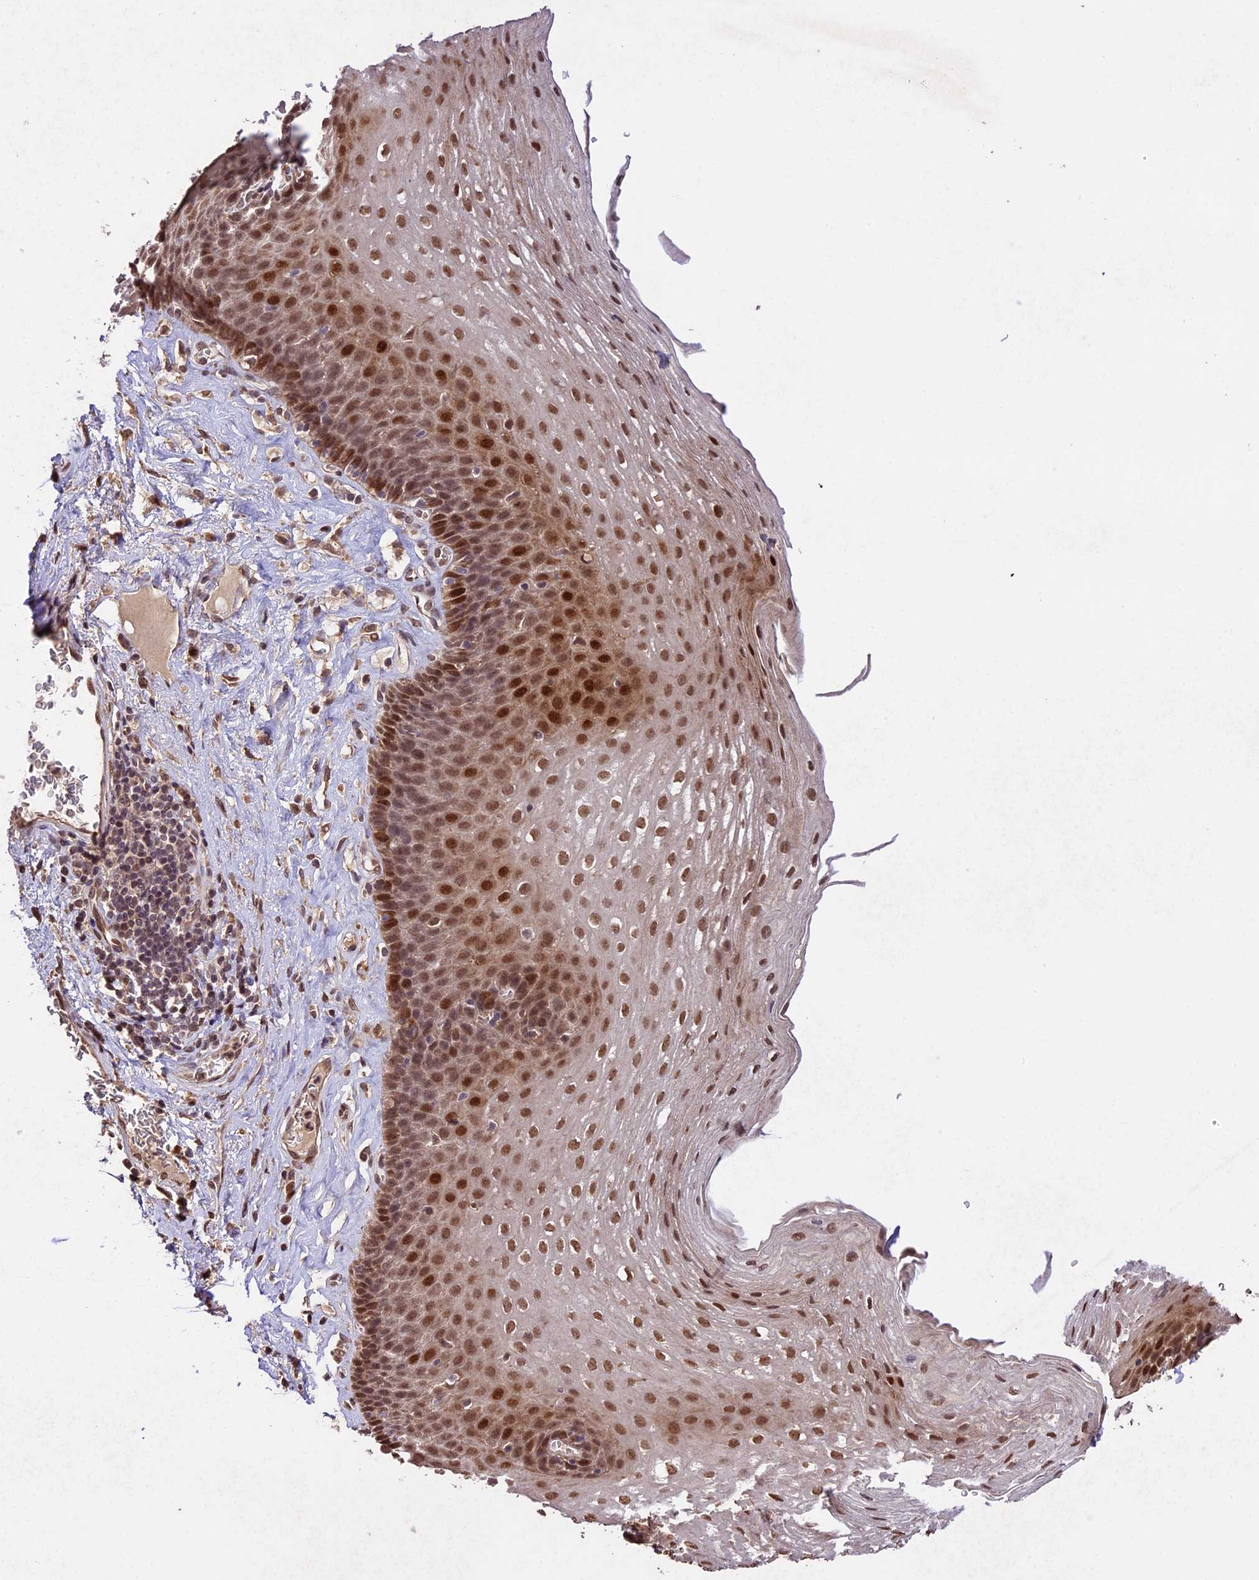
{"staining": {"intensity": "moderate", "quantity": ">75%", "location": "nuclear"}, "tissue": "esophagus", "cell_type": "Squamous epithelial cells", "image_type": "normal", "snomed": [{"axis": "morphology", "description": "Normal tissue, NOS"}, {"axis": "topography", "description": "Esophagus"}], "caption": "Moderate nuclear staining for a protein is present in about >75% of squamous epithelial cells of normal esophagus using immunohistochemistry (IHC).", "gene": "CDKN2AIP", "patient": {"sex": "female", "age": 66}}